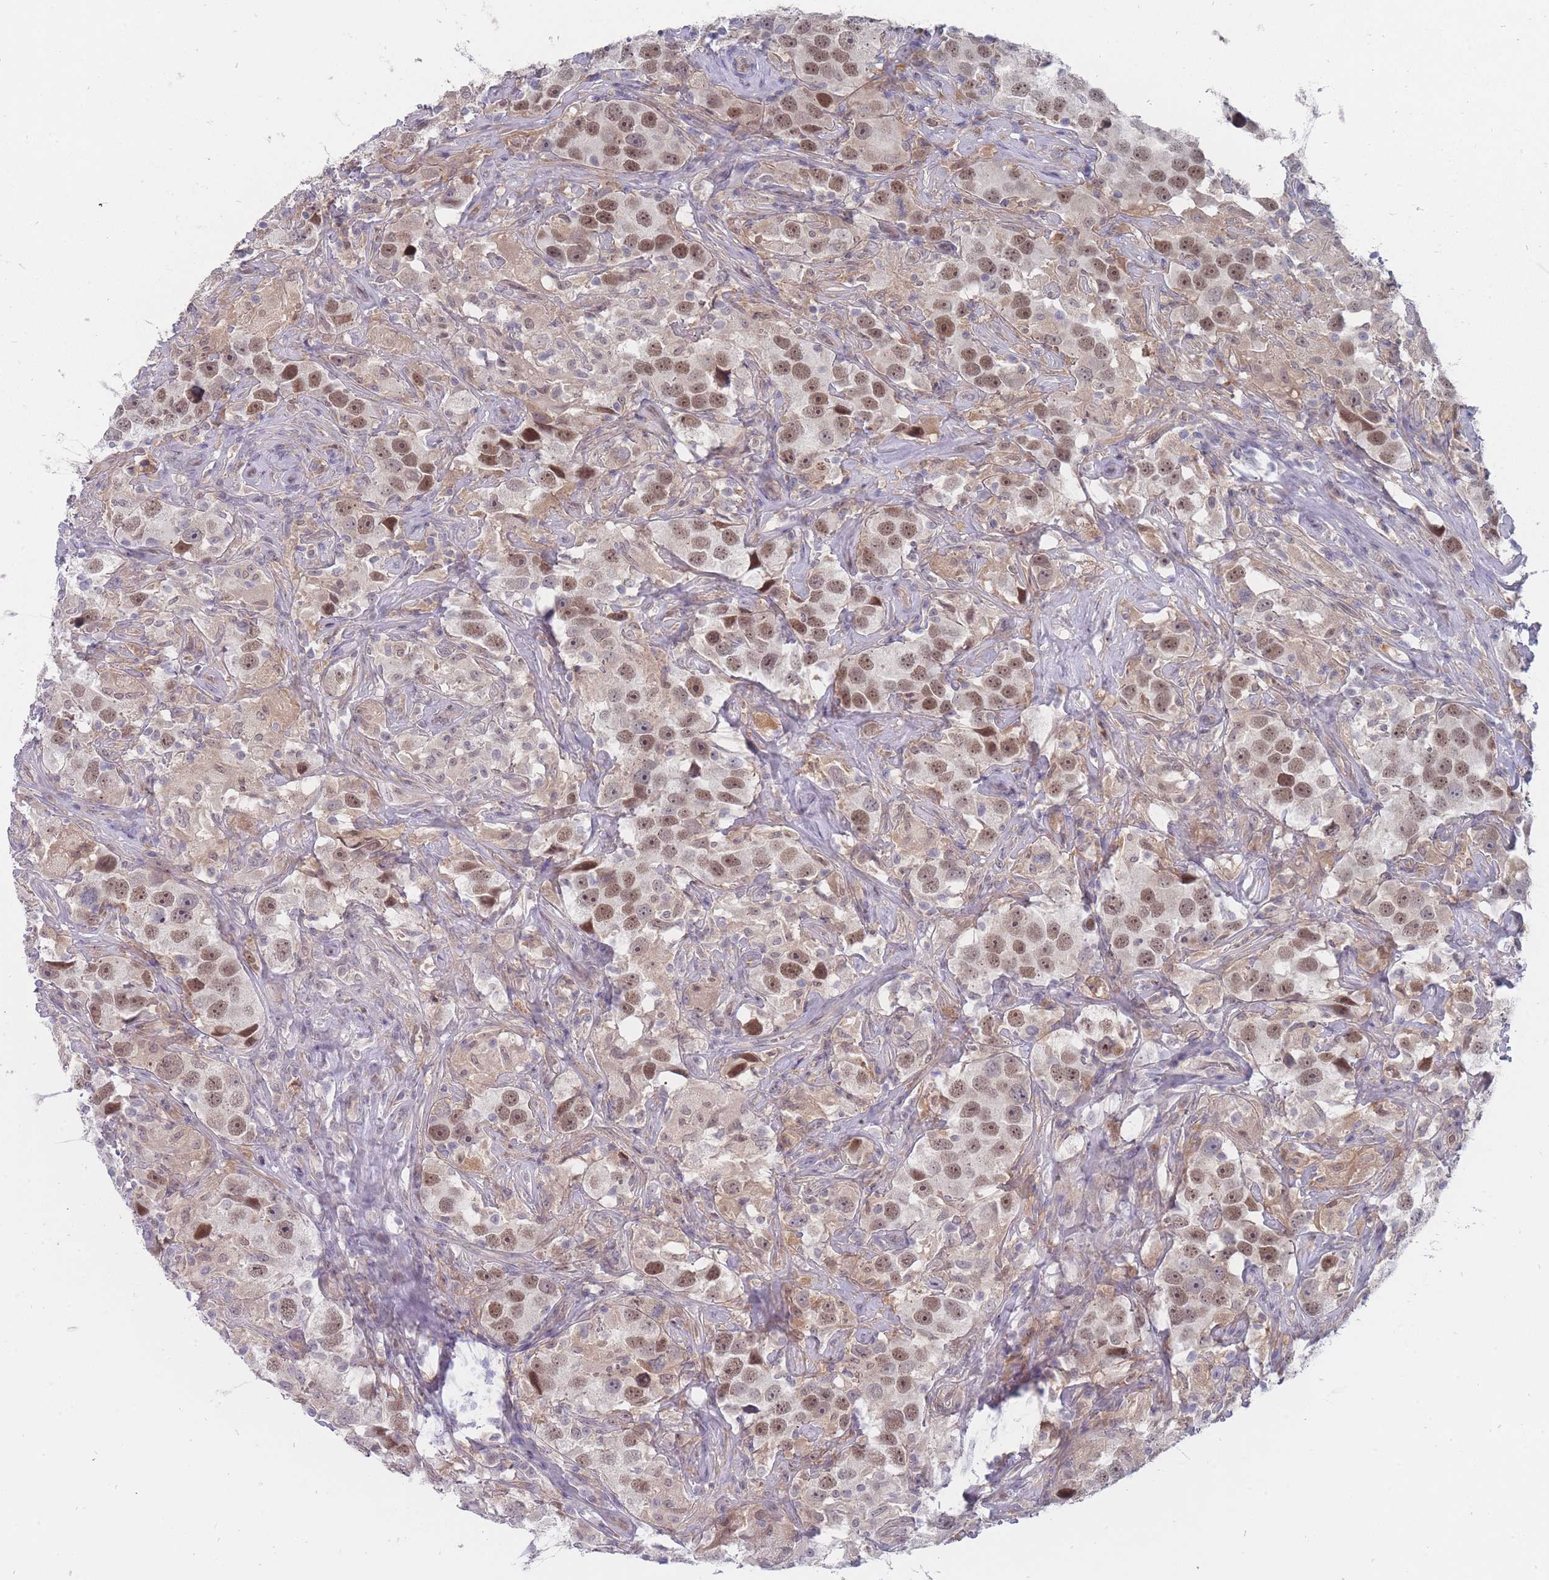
{"staining": {"intensity": "moderate", "quantity": ">75%", "location": "nuclear"}, "tissue": "testis cancer", "cell_type": "Tumor cells", "image_type": "cancer", "snomed": [{"axis": "morphology", "description": "Seminoma, NOS"}, {"axis": "topography", "description": "Testis"}], "caption": "Protein staining of testis cancer tissue demonstrates moderate nuclear staining in approximately >75% of tumor cells. Using DAB (3,3'-diaminobenzidine) (brown) and hematoxylin (blue) stains, captured at high magnification using brightfield microscopy.", "gene": "GINS1", "patient": {"sex": "male", "age": 49}}